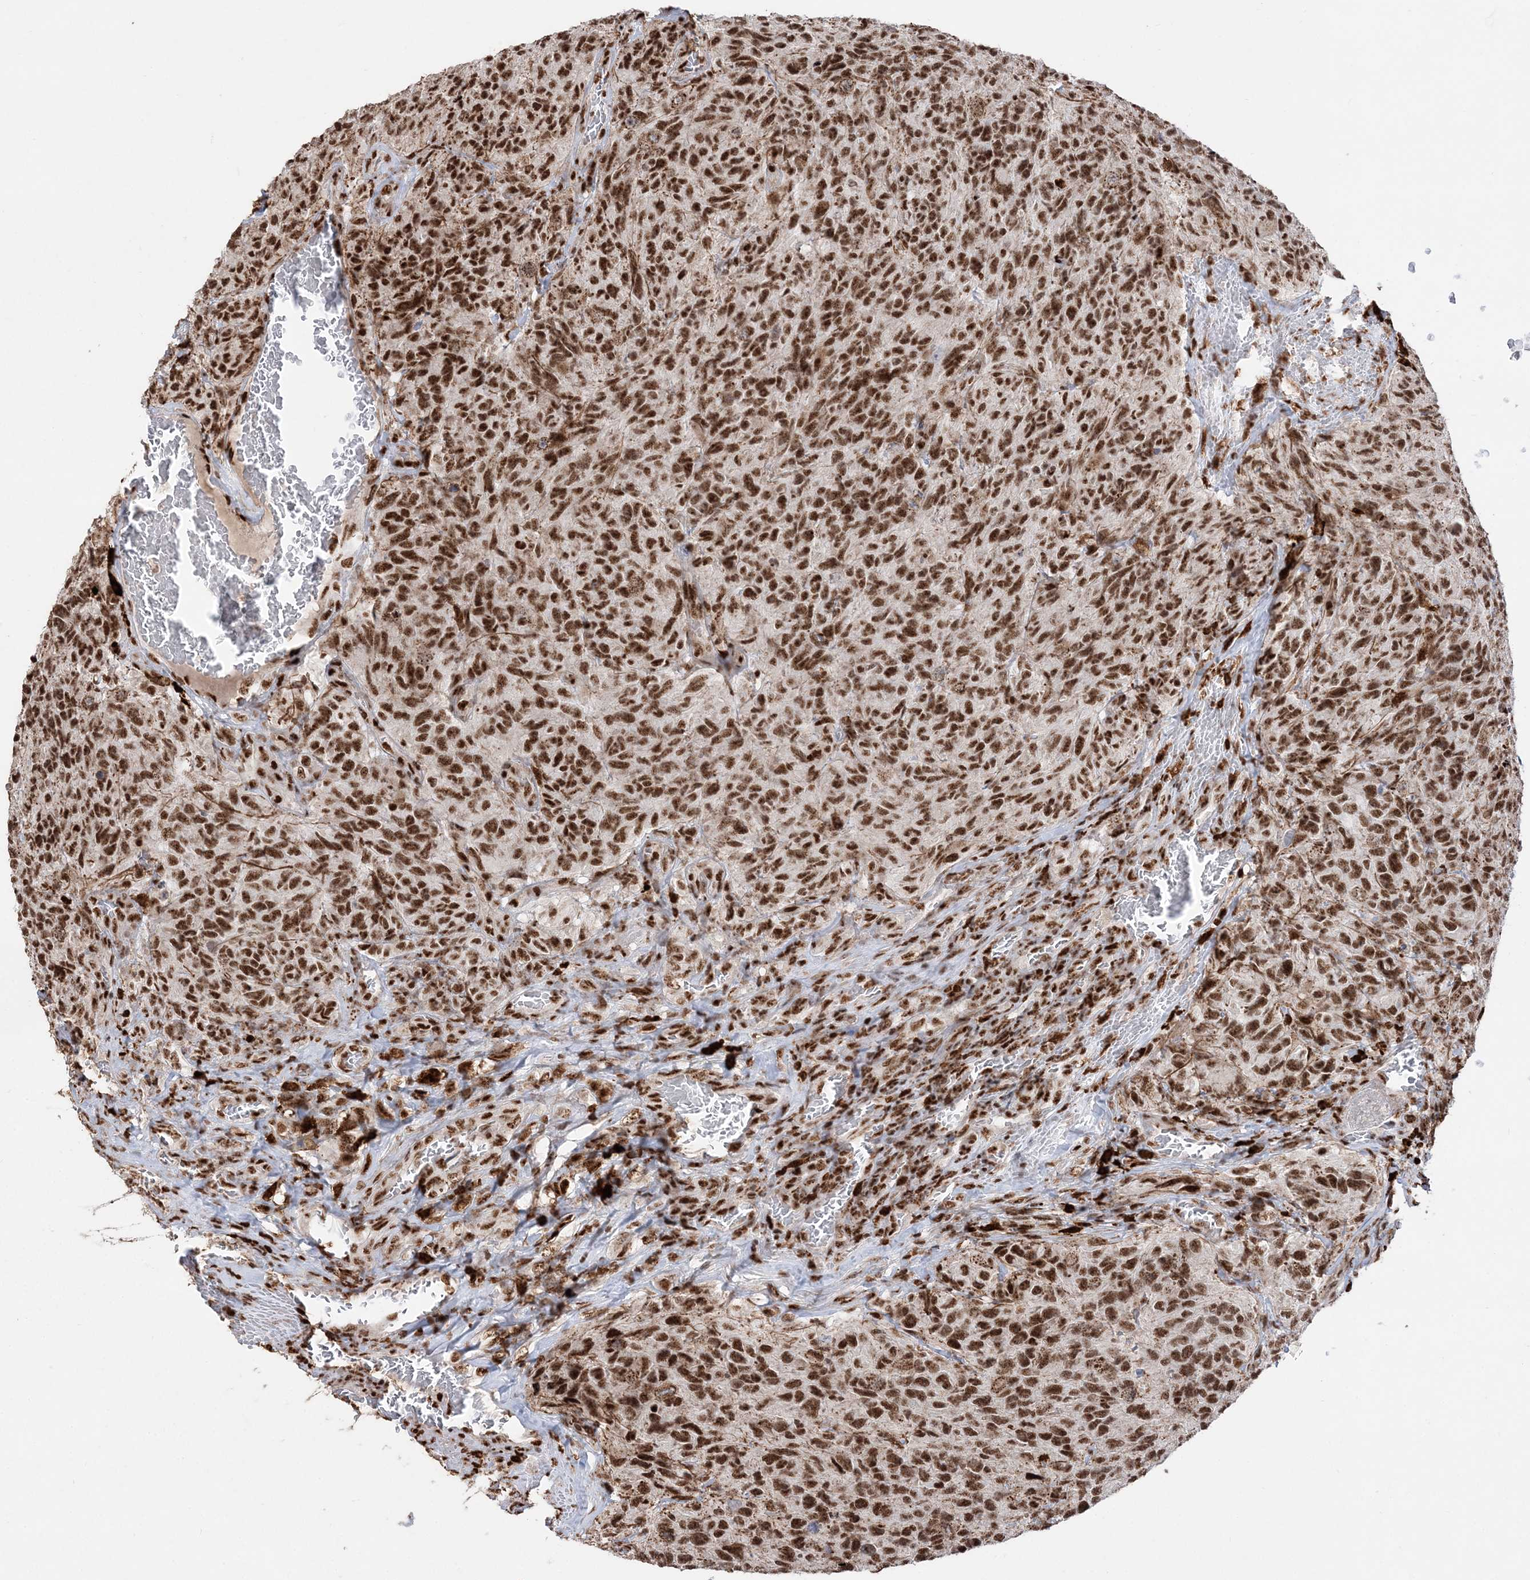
{"staining": {"intensity": "strong", "quantity": ">75%", "location": "nuclear"}, "tissue": "glioma", "cell_type": "Tumor cells", "image_type": "cancer", "snomed": [{"axis": "morphology", "description": "Glioma, malignant, High grade"}, {"axis": "topography", "description": "Brain"}], "caption": "The micrograph reveals immunohistochemical staining of malignant glioma (high-grade). There is strong nuclear expression is appreciated in approximately >75% of tumor cells. The protein is stained brown, and the nuclei are stained in blue (DAB (3,3'-diaminobenzidine) IHC with brightfield microscopy, high magnification).", "gene": "RBM17", "patient": {"sex": "male", "age": 69}}